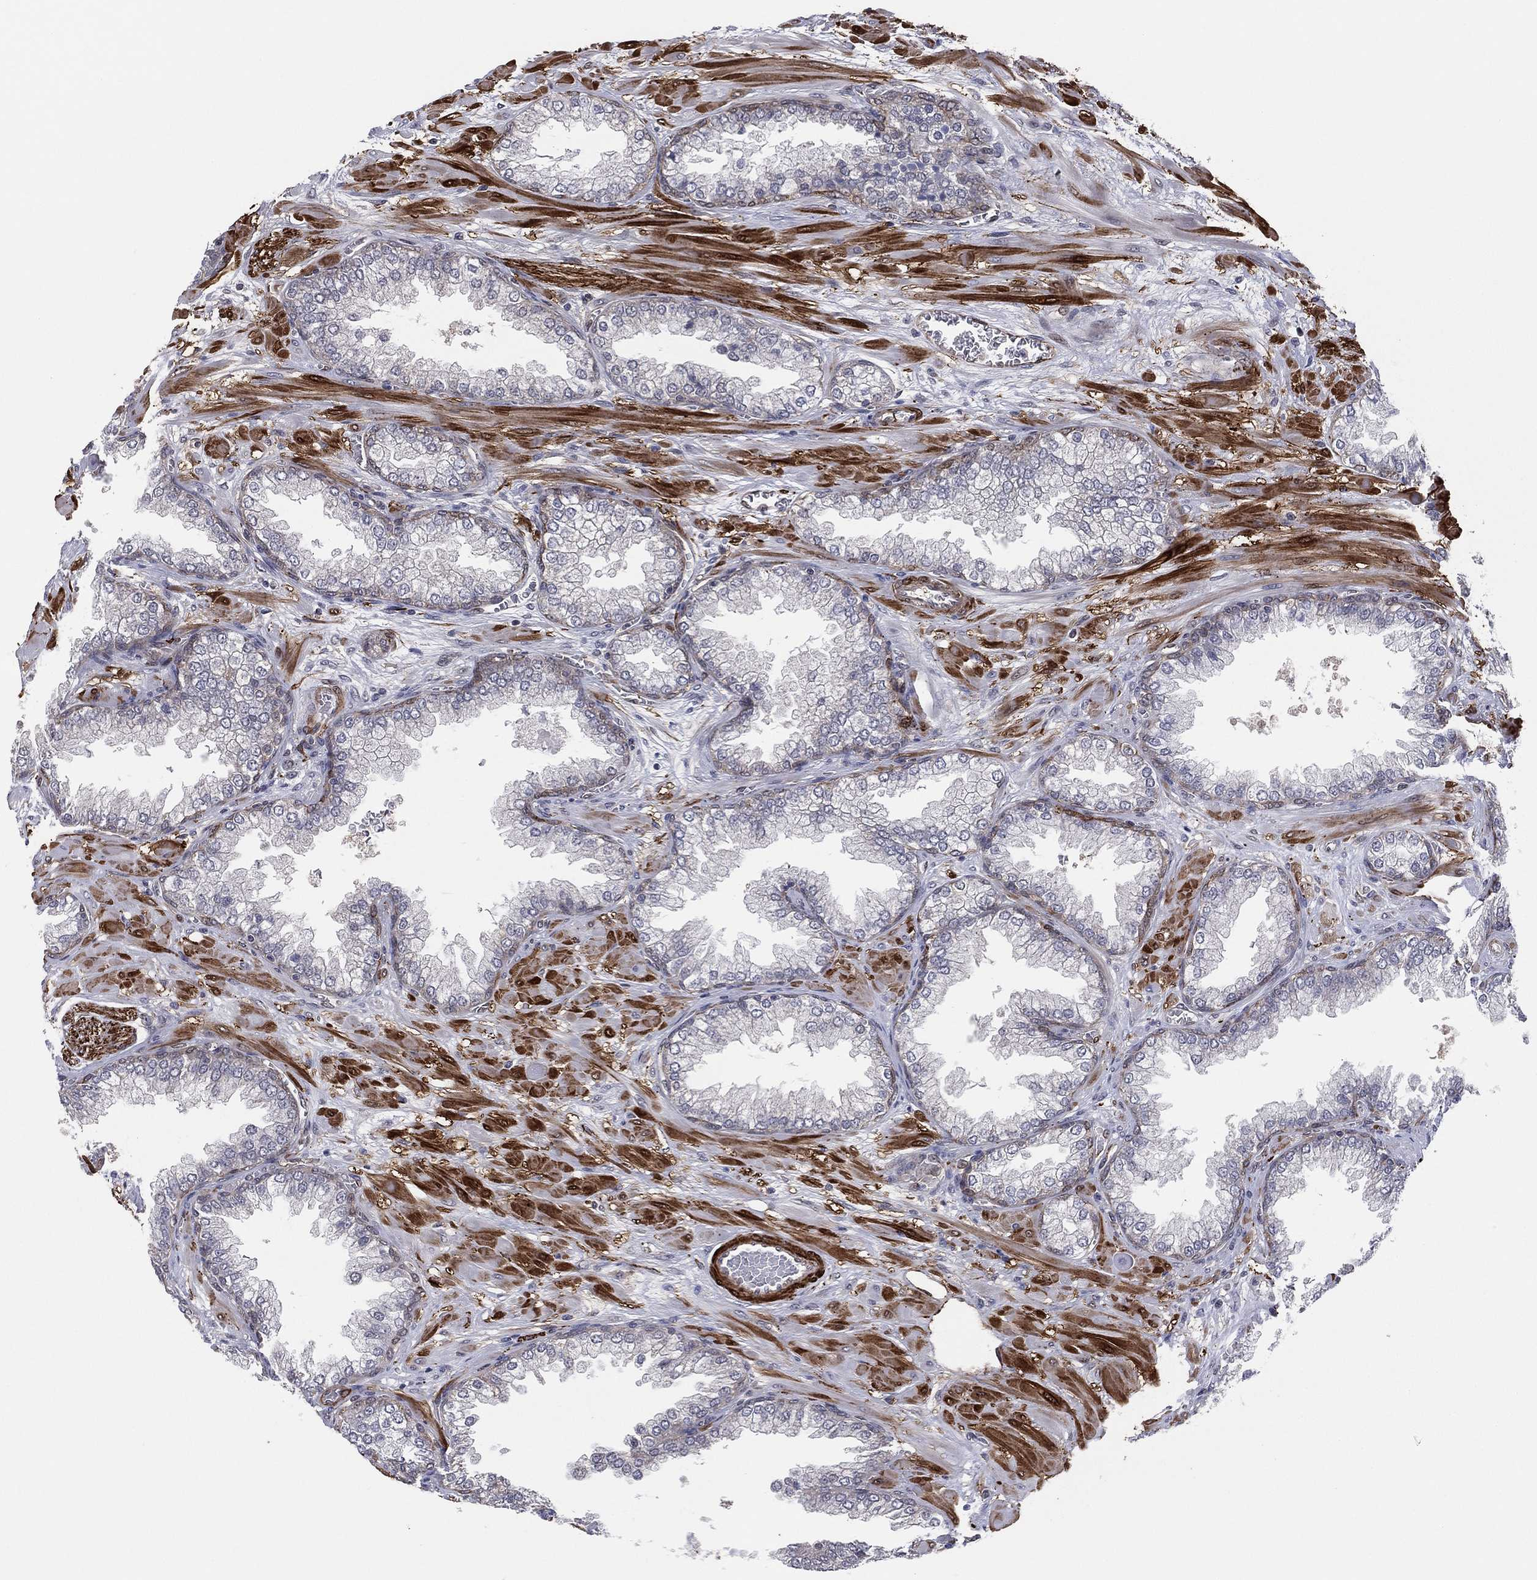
{"staining": {"intensity": "negative", "quantity": "none", "location": "none"}, "tissue": "prostate cancer", "cell_type": "Tumor cells", "image_type": "cancer", "snomed": [{"axis": "morphology", "description": "Adenocarcinoma, Low grade"}, {"axis": "topography", "description": "Prostate"}], "caption": "Prostate adenocarcinoma (low-grade) stained for a protein using immunohistochemistry (IHC) demonstrates no expression tumor cells.", "gene": "SNCG", "patient": {"sex": "male", "age": 57}}